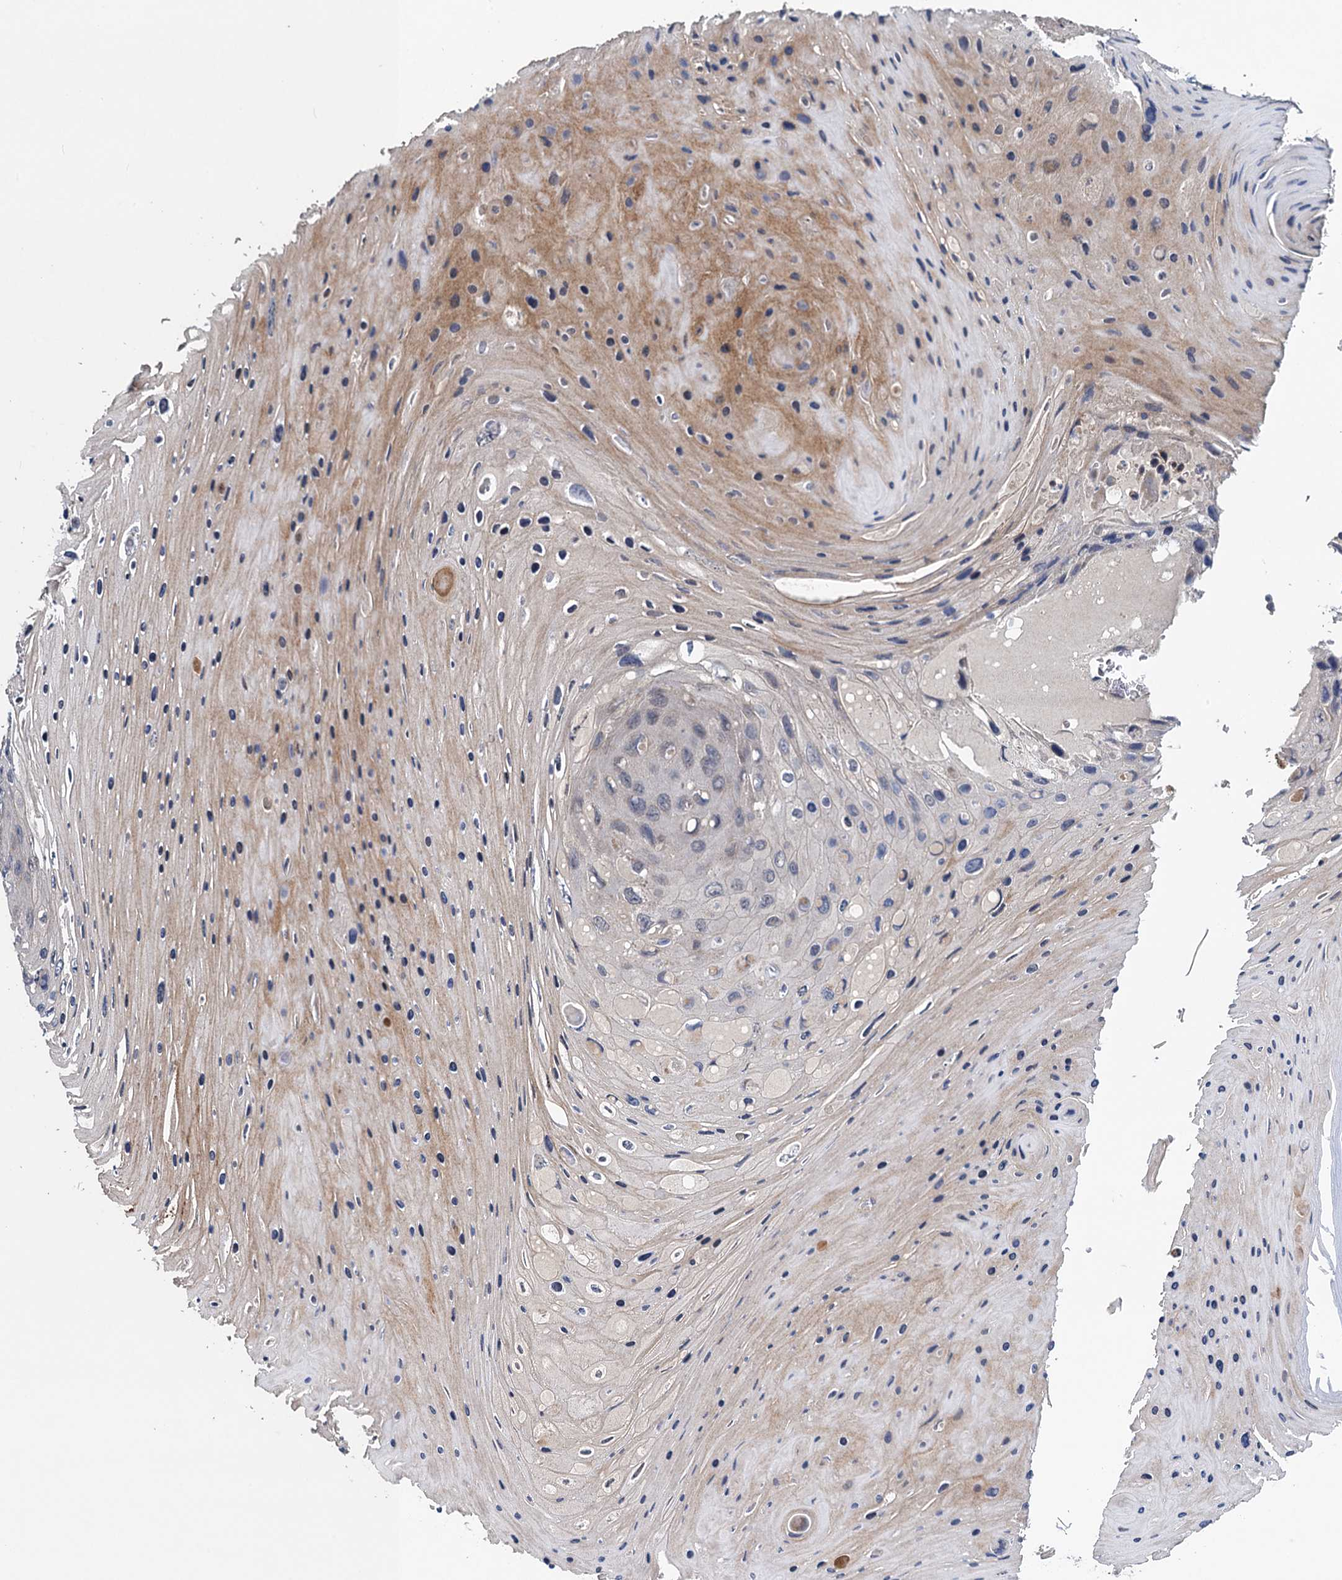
{"staining": {"intensity": "negative", "quantity": "none", "location": "none"}, "tissue": "skin cancer", "cell_type": "Tumor cells", "image_type": "cancer", "snomed": [{"axis": "morphology", "description": "Squamous cell carcinoma, NOS"}, {"axis": "topography", "description": "Skin"}], "caption": "IHC of human skin cancer (squamous cell carcinoma) reveals no staining in tumor cells.", "gene": "MDM1", "patient": {"sex": "female", "age": 88}}